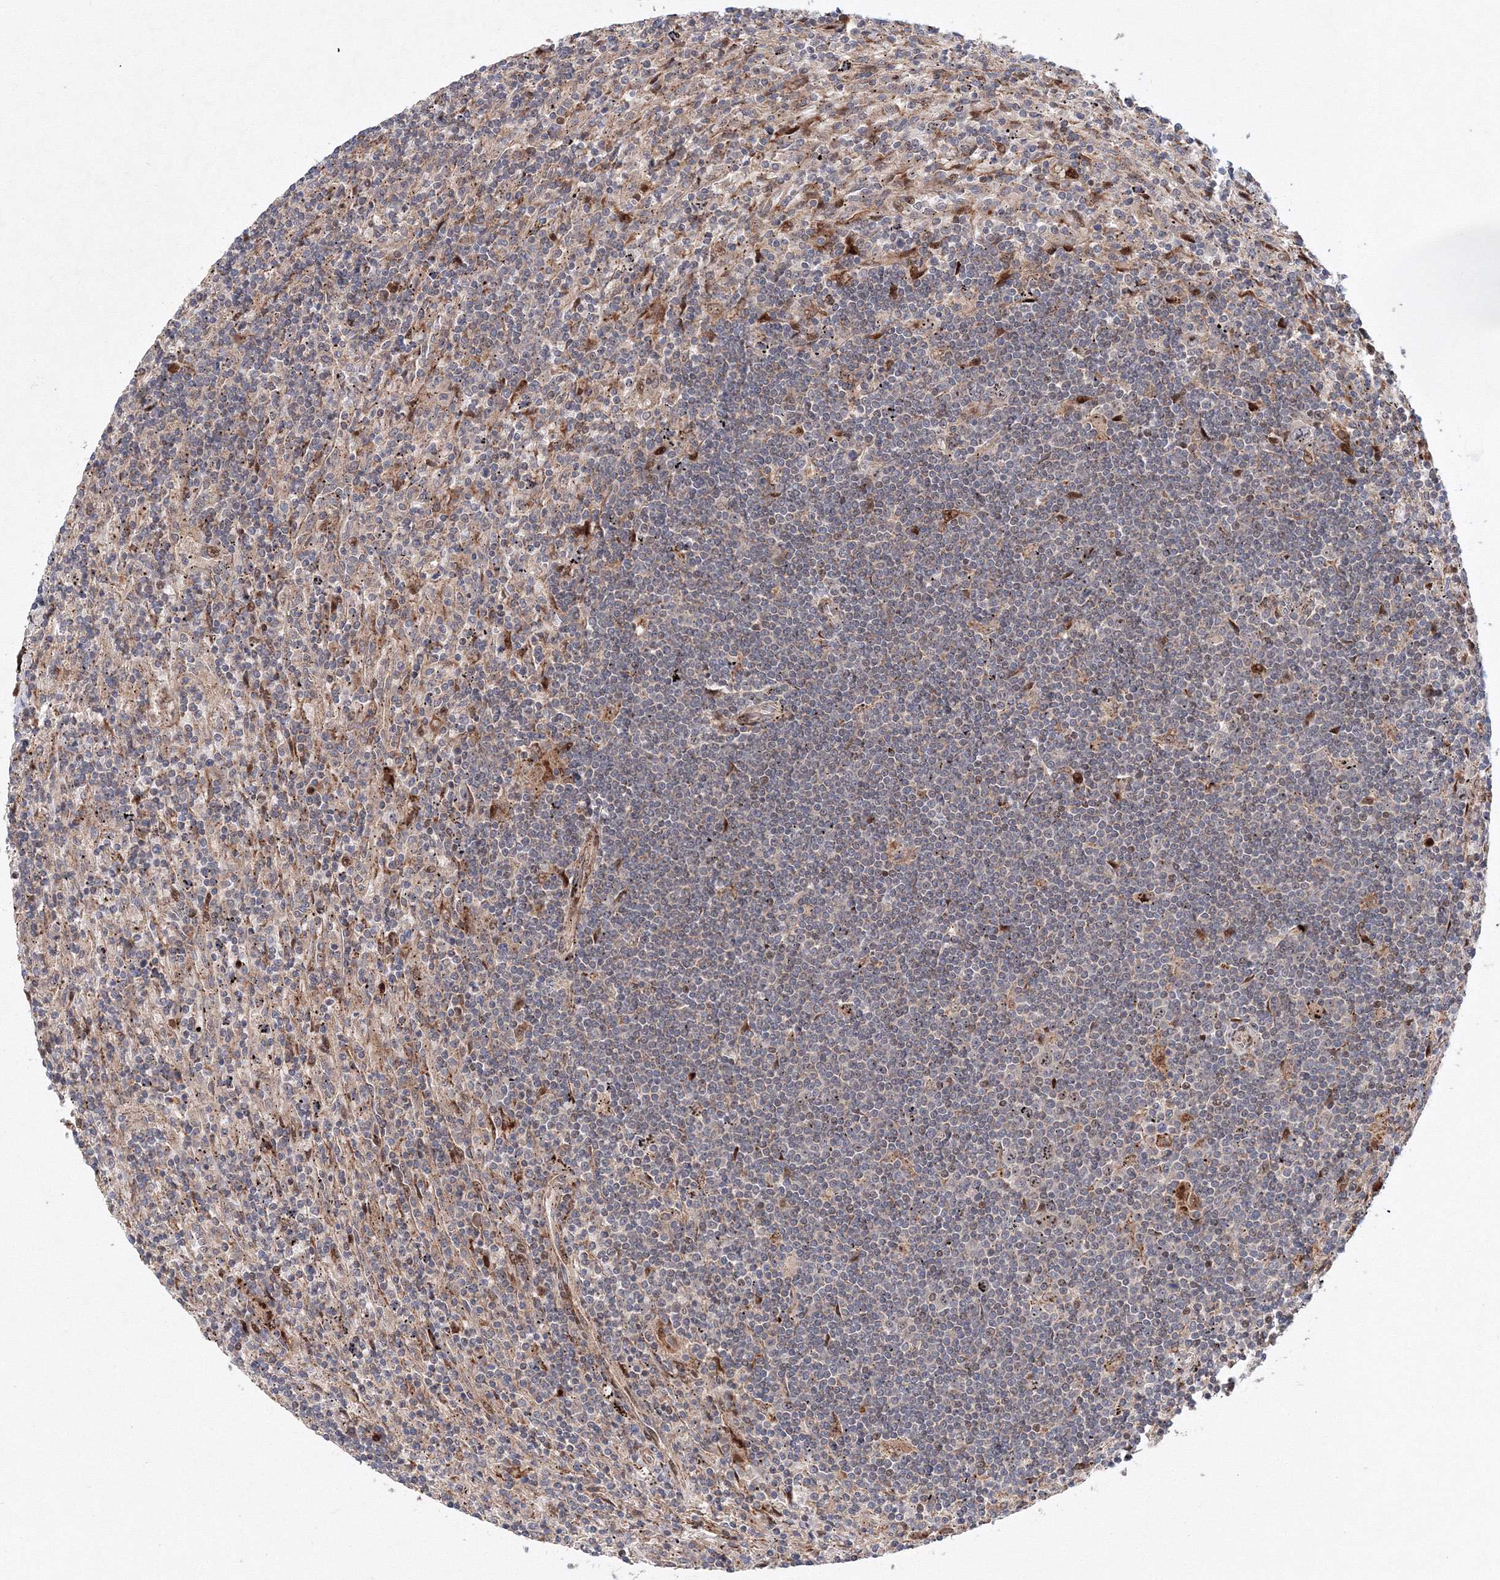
{"staining": {"intensity": "weak", "quantity": "<25%", "location": "cytoplasmic/membranous"}, "tissue": "lymphoma", "cell_type": "Tumor cells", "image_type": "cancer", "snomed": [{"axis": "morphology", "description": "Malignant lymphoma, non-Hodgkin's type, Low grade"}, {"axis": "topography", "description": "Spleen"}], "caption": "Immunohistochemical staining of human lymphoma displays no significant positivity in tumor cells.", "gene": "ANKAR", "patient": {"sex": "male", "age": 76}}